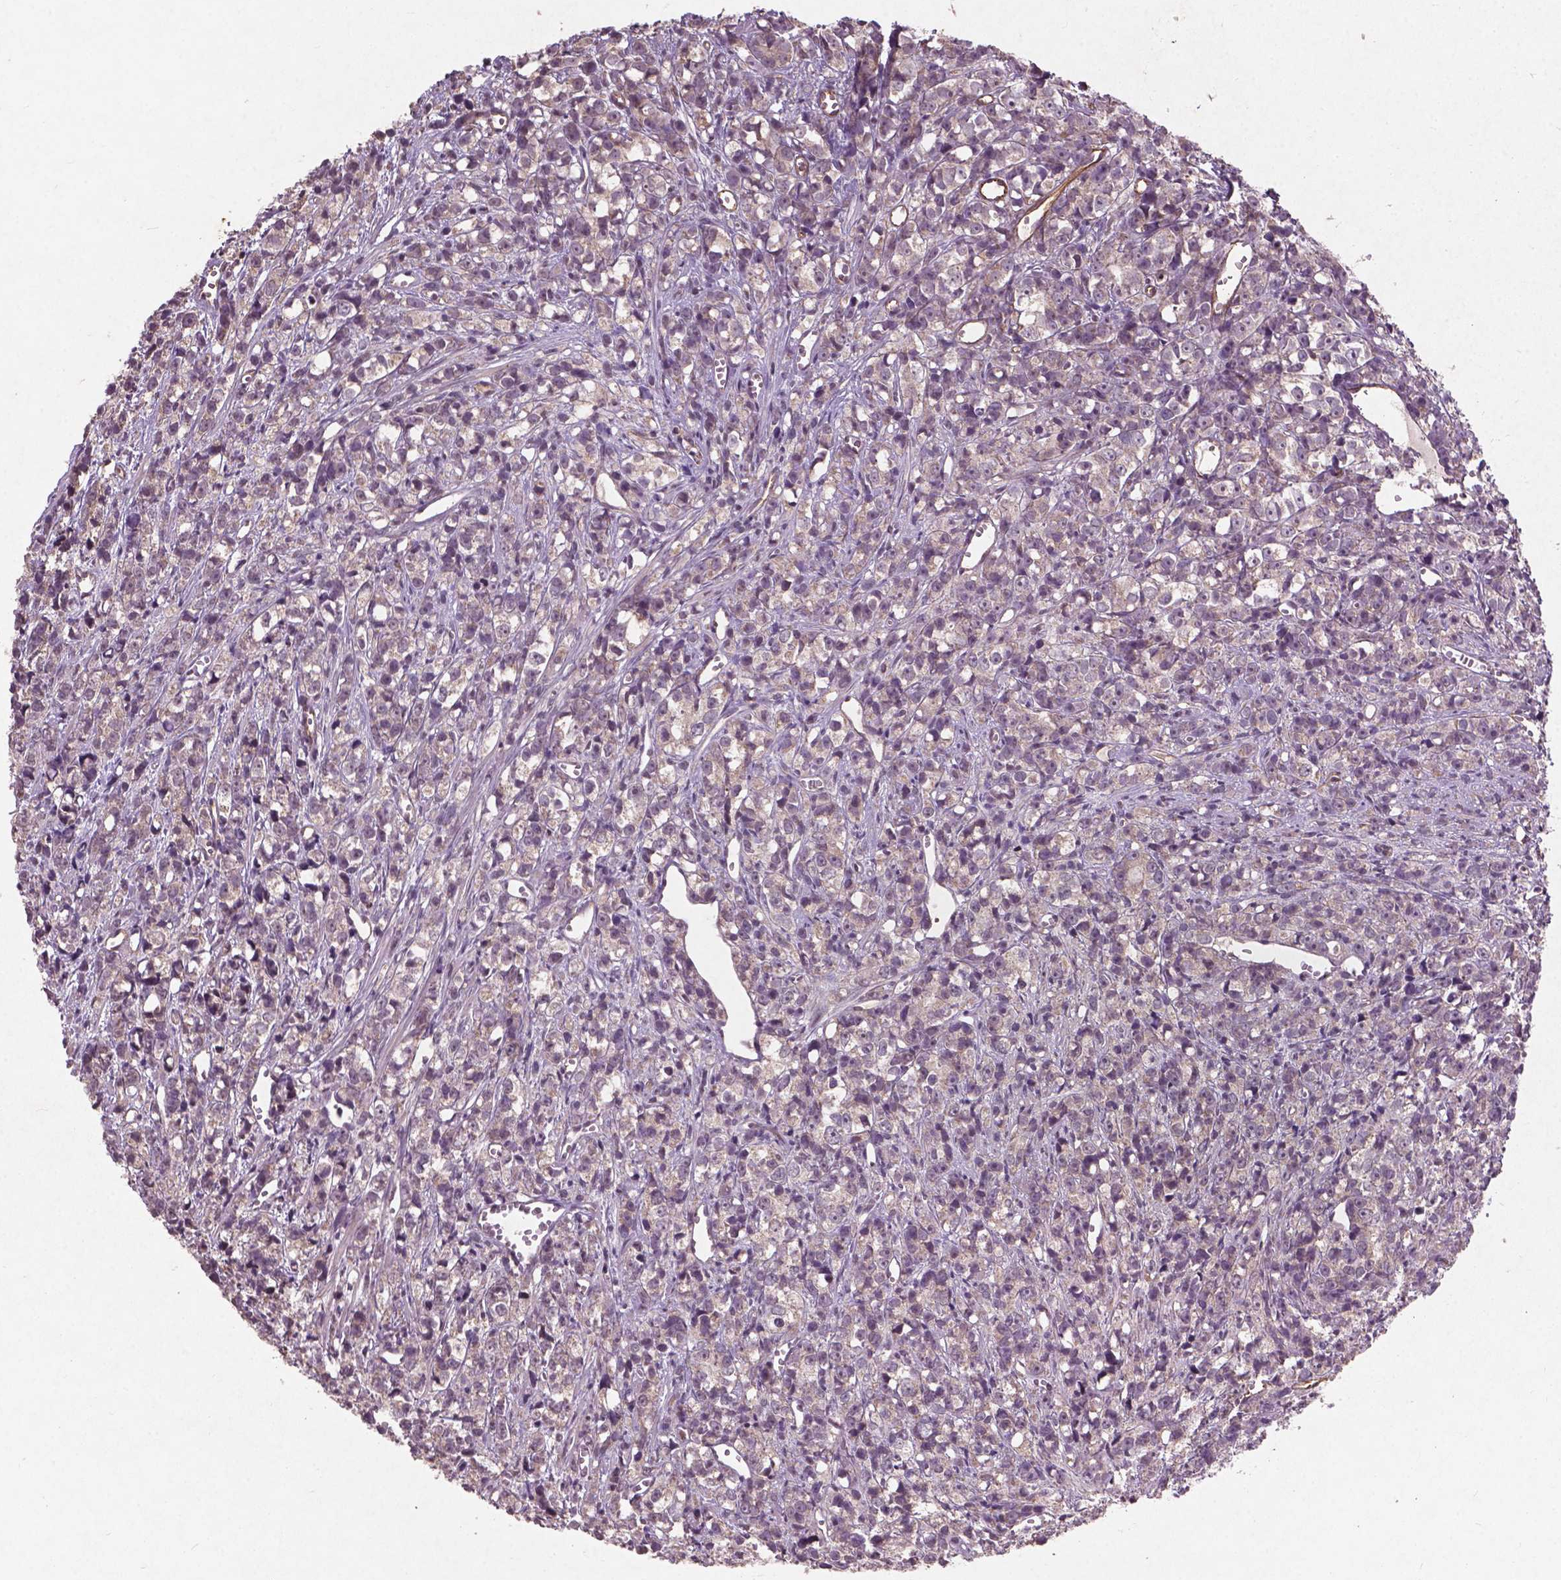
{"staining": {"intensity": "negative", "quantity": "none", "location": "none"}, "tissue": "prostate cancer", "cell_type": "Tumor cells", "image_type": "cancer", "snomed": [{"axis": "morphology", "description": "Adenocarcinoma, High grade"}, {"axis": "topography", "description": "Prostate"}], "caption": "This is an immunohistochemistry (IHC) photomicrograph of human prostate cancer. There is no expression in tumor cells.", "gene": "SMAD2", "patient": {"sex": "male", "age": 77}}